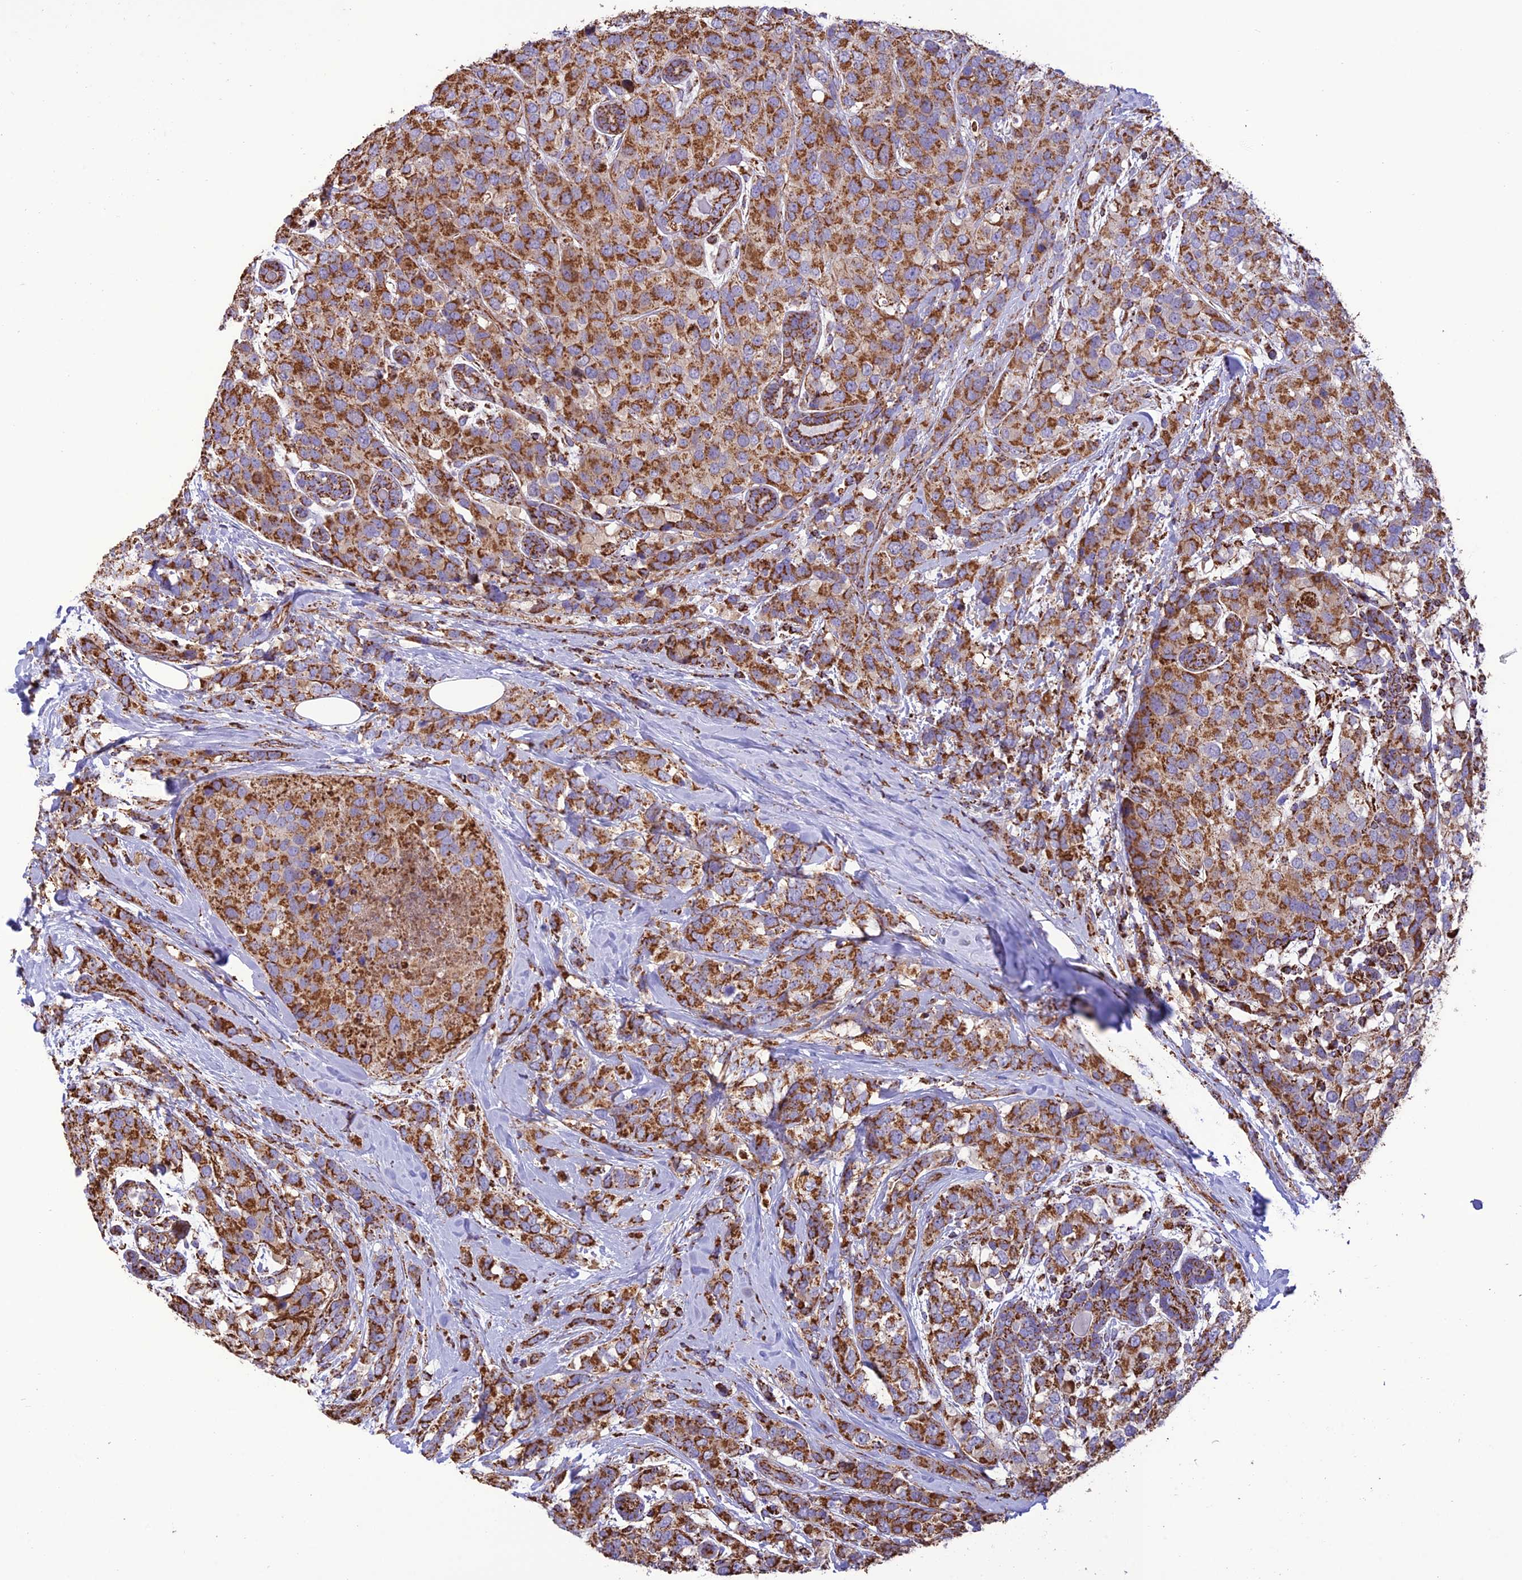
{"staining": {"intensity": "strong", "quantity": "25%-75%", "location": "cytoplasmic/membranous"}, "tissue": "breast cancer", "cell_type": "Tumor cells", "image_type": "cancer", "snomed": [{"axis": "morphology", "description": "Lobular carcinoma"}, {"axis": "topography", "description": "Breast"}], "caption": "Breast cancer (lobular carcinoma) stained for a protein exhibits strong cytoplasmic/membranous positivity in tumor cells.", "gene": "NDUFAF1", "patient": {"sex": "female", "age": 59}}